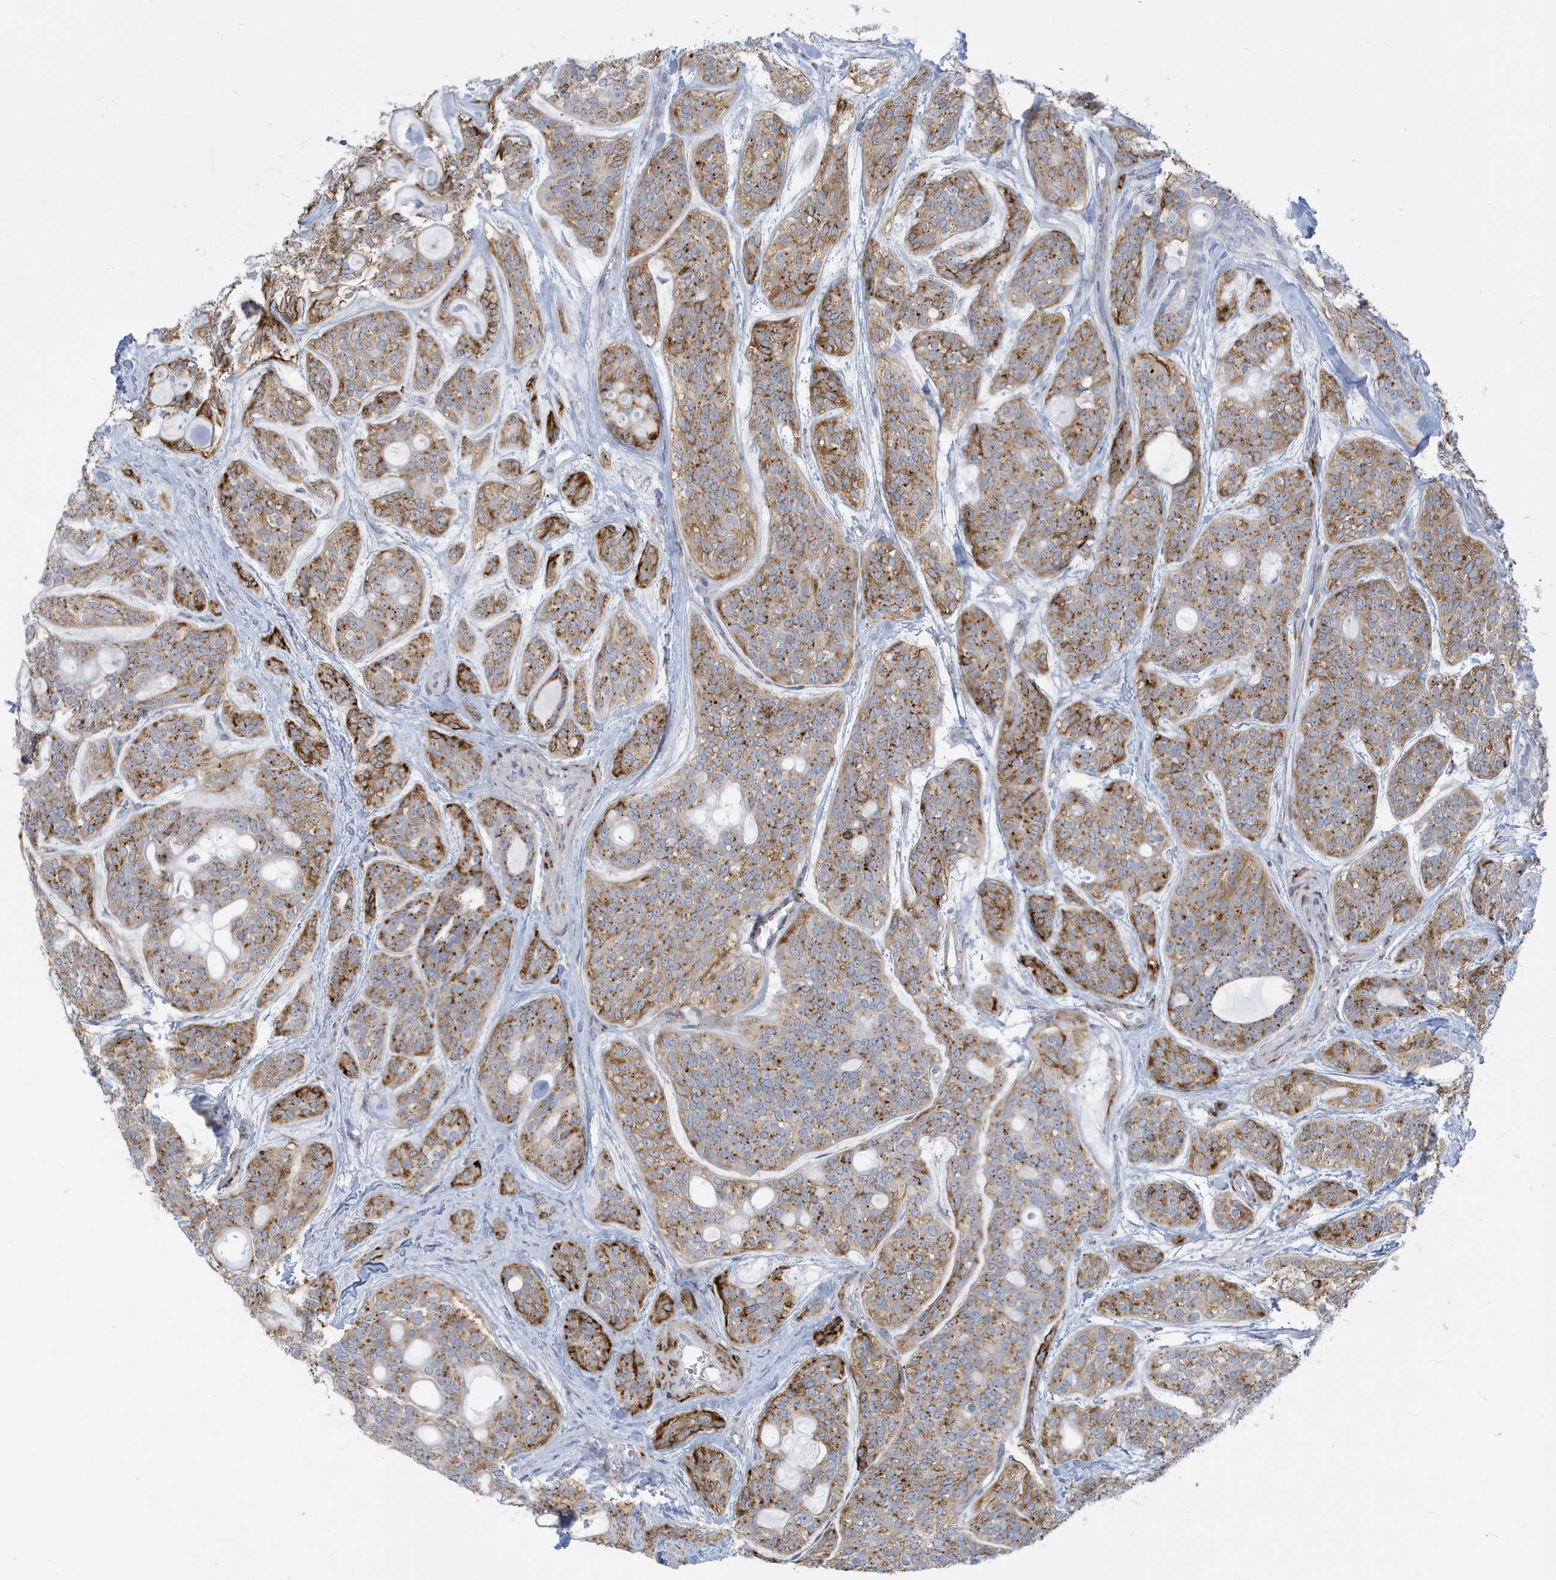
{"staining": {"intensity": "strong", "quantity": "25%-75%", "location": "cytoplasmic/membranous"}, "tissue": "head and neck cancer", "cell_type": "Tumor cells", "image_type": "cancer", "snomed": [{"axis": "morphology", "description": "Adenocarcinoma, NOS"}, {"axis": "topography", "description": "Head-Neck"}], "caption": "Strong cytoplasmic/membranous protein expression is identified in approximately 25%-75% of tumor cells in adenocarcinoma (head and neck).", "gene": "PERM1", "patient": {"sex": "male", "age": 66}}